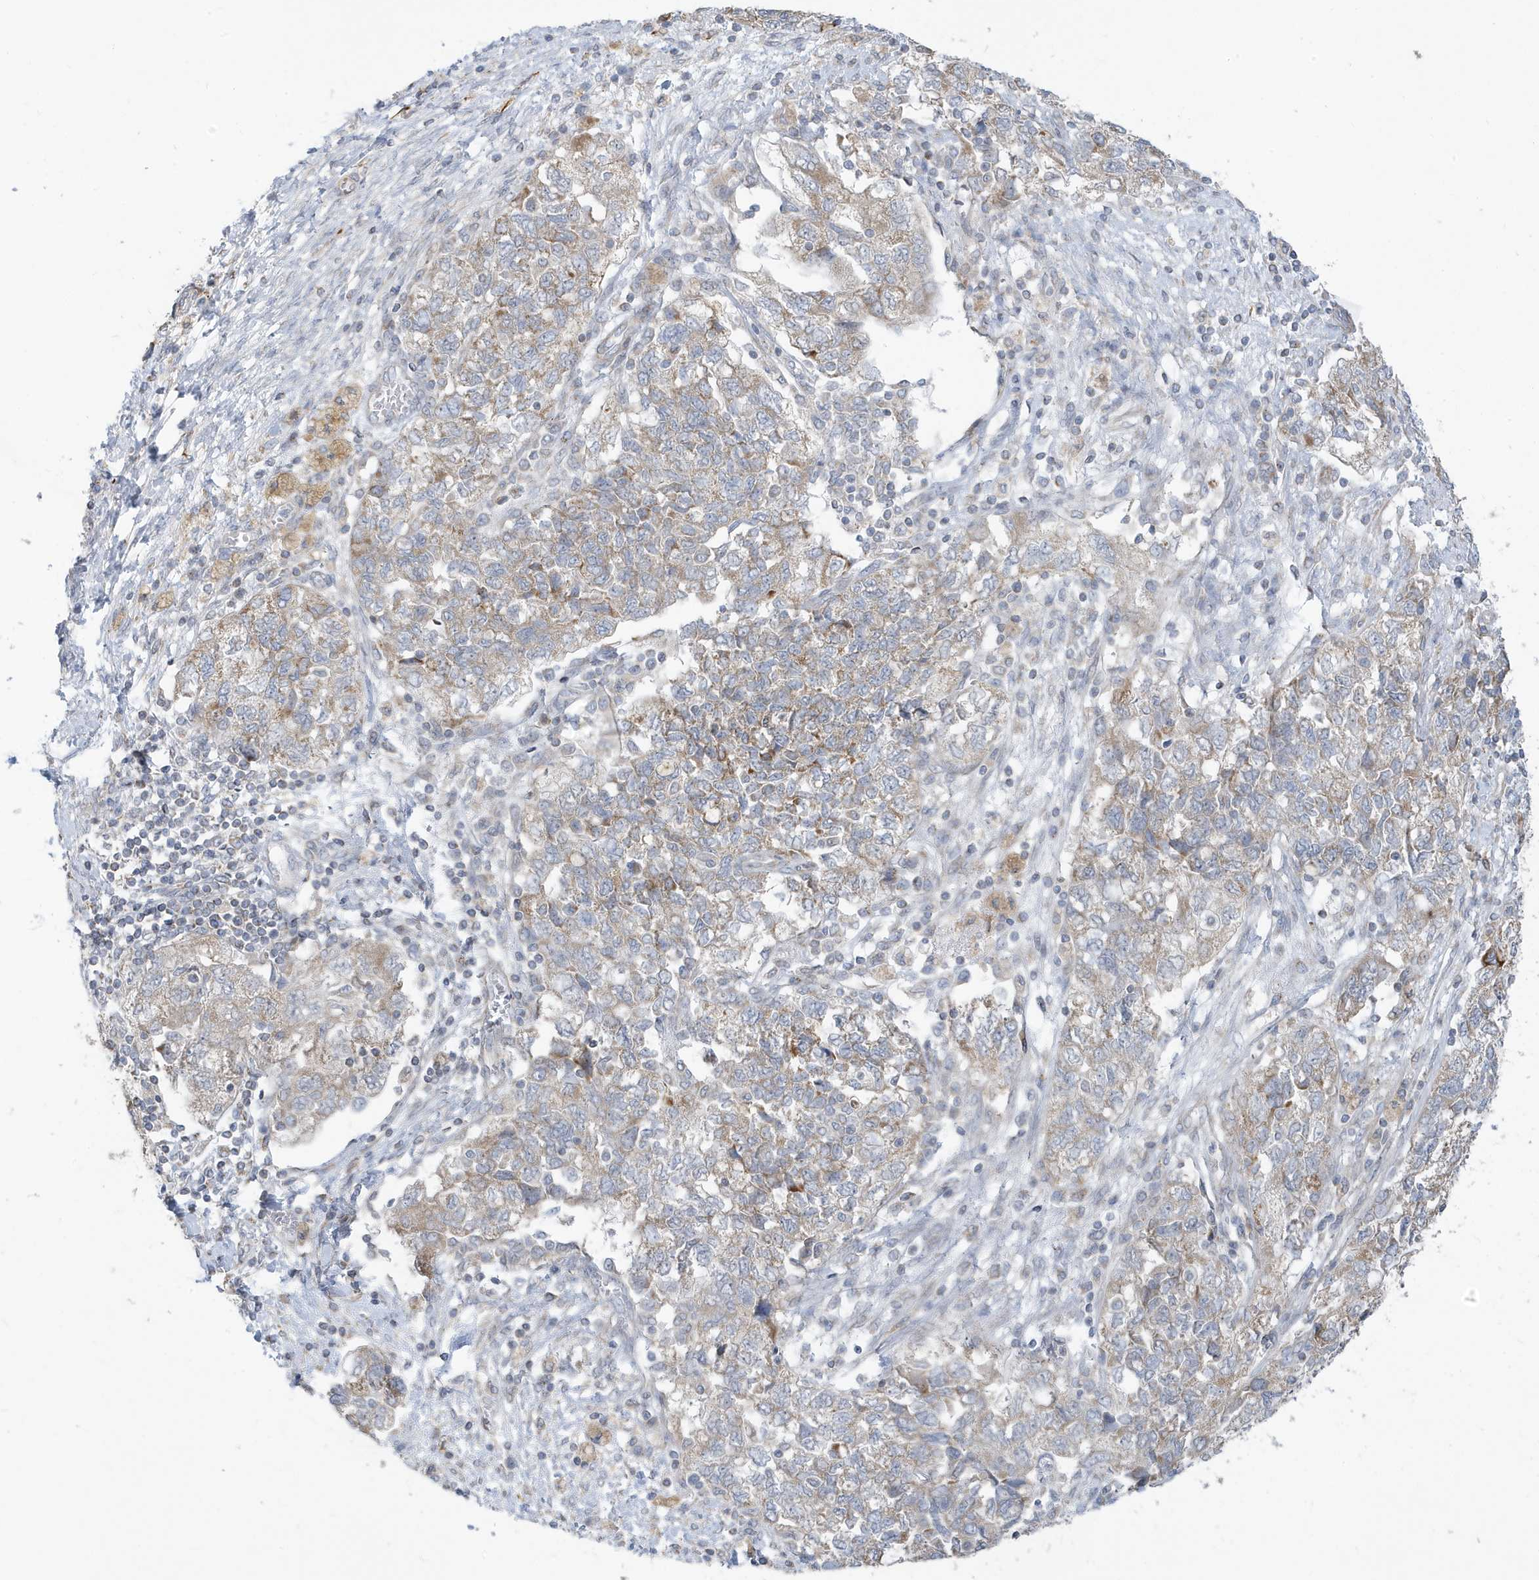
{"staining": {"intensity": "weak", "quantity": ">75%", "location": "cytoplasmic/membranous"}, "tissue": "ovarian cancer", "cell_type": "Tumor cells", "image_type": "cancer", "snomed": [{"axis": "morphology", "description": "Carcinoma, NOS"}, {"axis": "morphology", "description": "Cystadenocarcinoma, serous, NOS"}, {"axis": "topography", "description": "Ovary"}], "caption": "DAB immunohistochemical staining of ovarian cancer (serous cystadenocarcinoma) reveals weak cytoplasmic/membranous protein expression in about >75% of tumor cells.", "gene": "ATP13A5", "patient": {"sex": "female", "age": 69}}